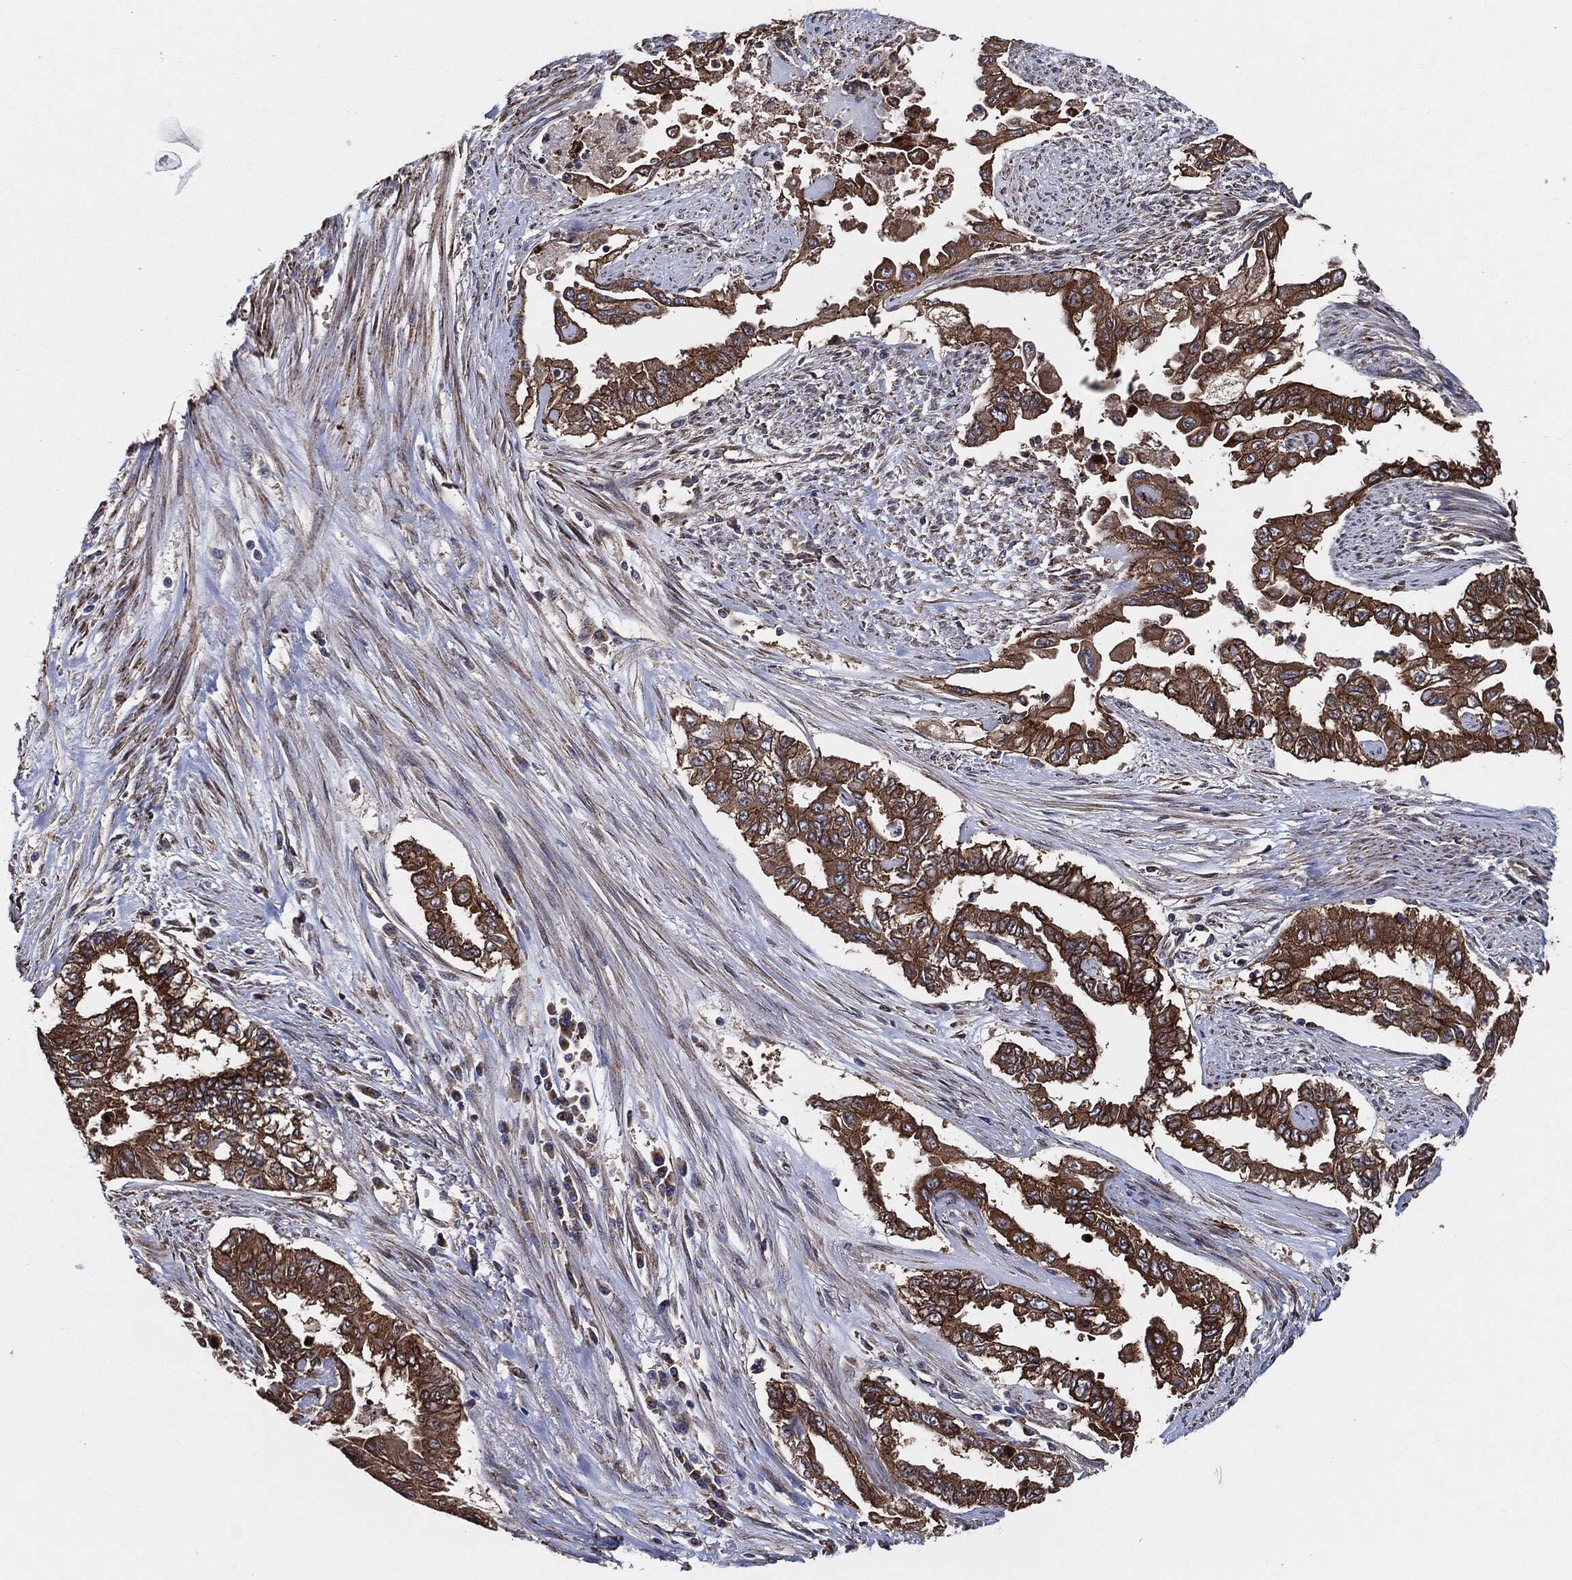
{"staining": {"intensity": "strong", "quantity": ">75%", "location": "cytoplasmic/membranous"}, "tissue": "endometrial cancer", "cell_type": "Tumor cells", "image_type": "cancer", "snomed": [{"axis": "morphology", "description": "Adenocarcinoma, NOS"}, {"axis": "topography", "description": "Uterus"}], "caption": "Endometrial adenocarcinoma stained for a protein (brown) demonstrates strong cytoplasmic/membranous positive expression in about >75% of tumor cells.", "gene": "CTNNA1", "patient": {"sex": "female", "age": 59}}